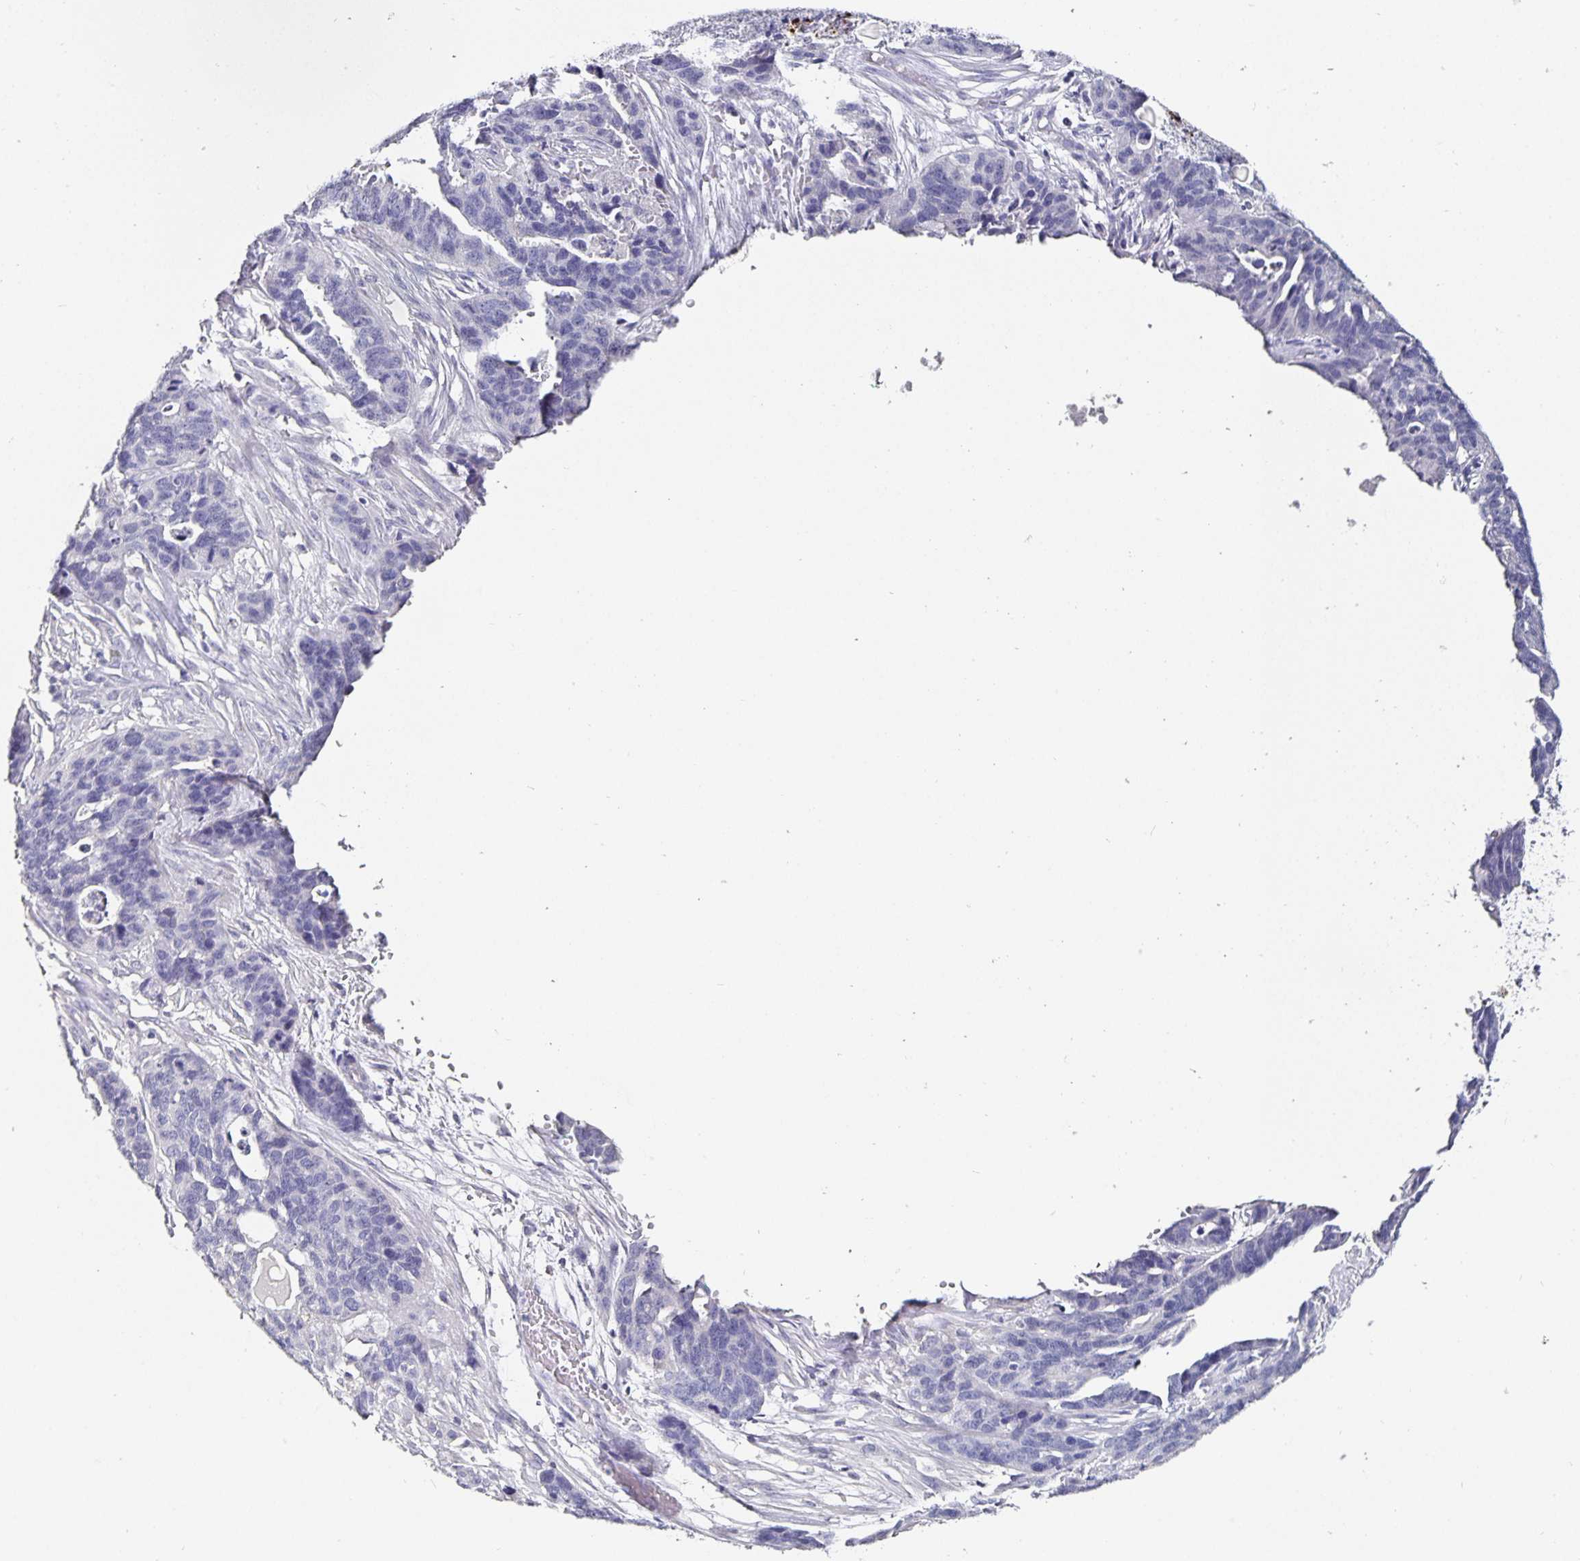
{"staining": {"intensity": "negative", "quantity": "none", "location": "none"}, "tissue": "ovarian cancer", "cell_type": "Tumor cells", "image_type": "cancer", "snomed": [{"axis": "morphology", "description": "Cystadenocarcinoma, serous, NOS"}, {"axis": "topography", "description": "Ovary"}], "caption": "Tumor cells are negative for brown protein staining in serous cystadenocarcinoma (ovarian).", "gene": "CHGA", "patient": {"sex": "female", "age": 64}}